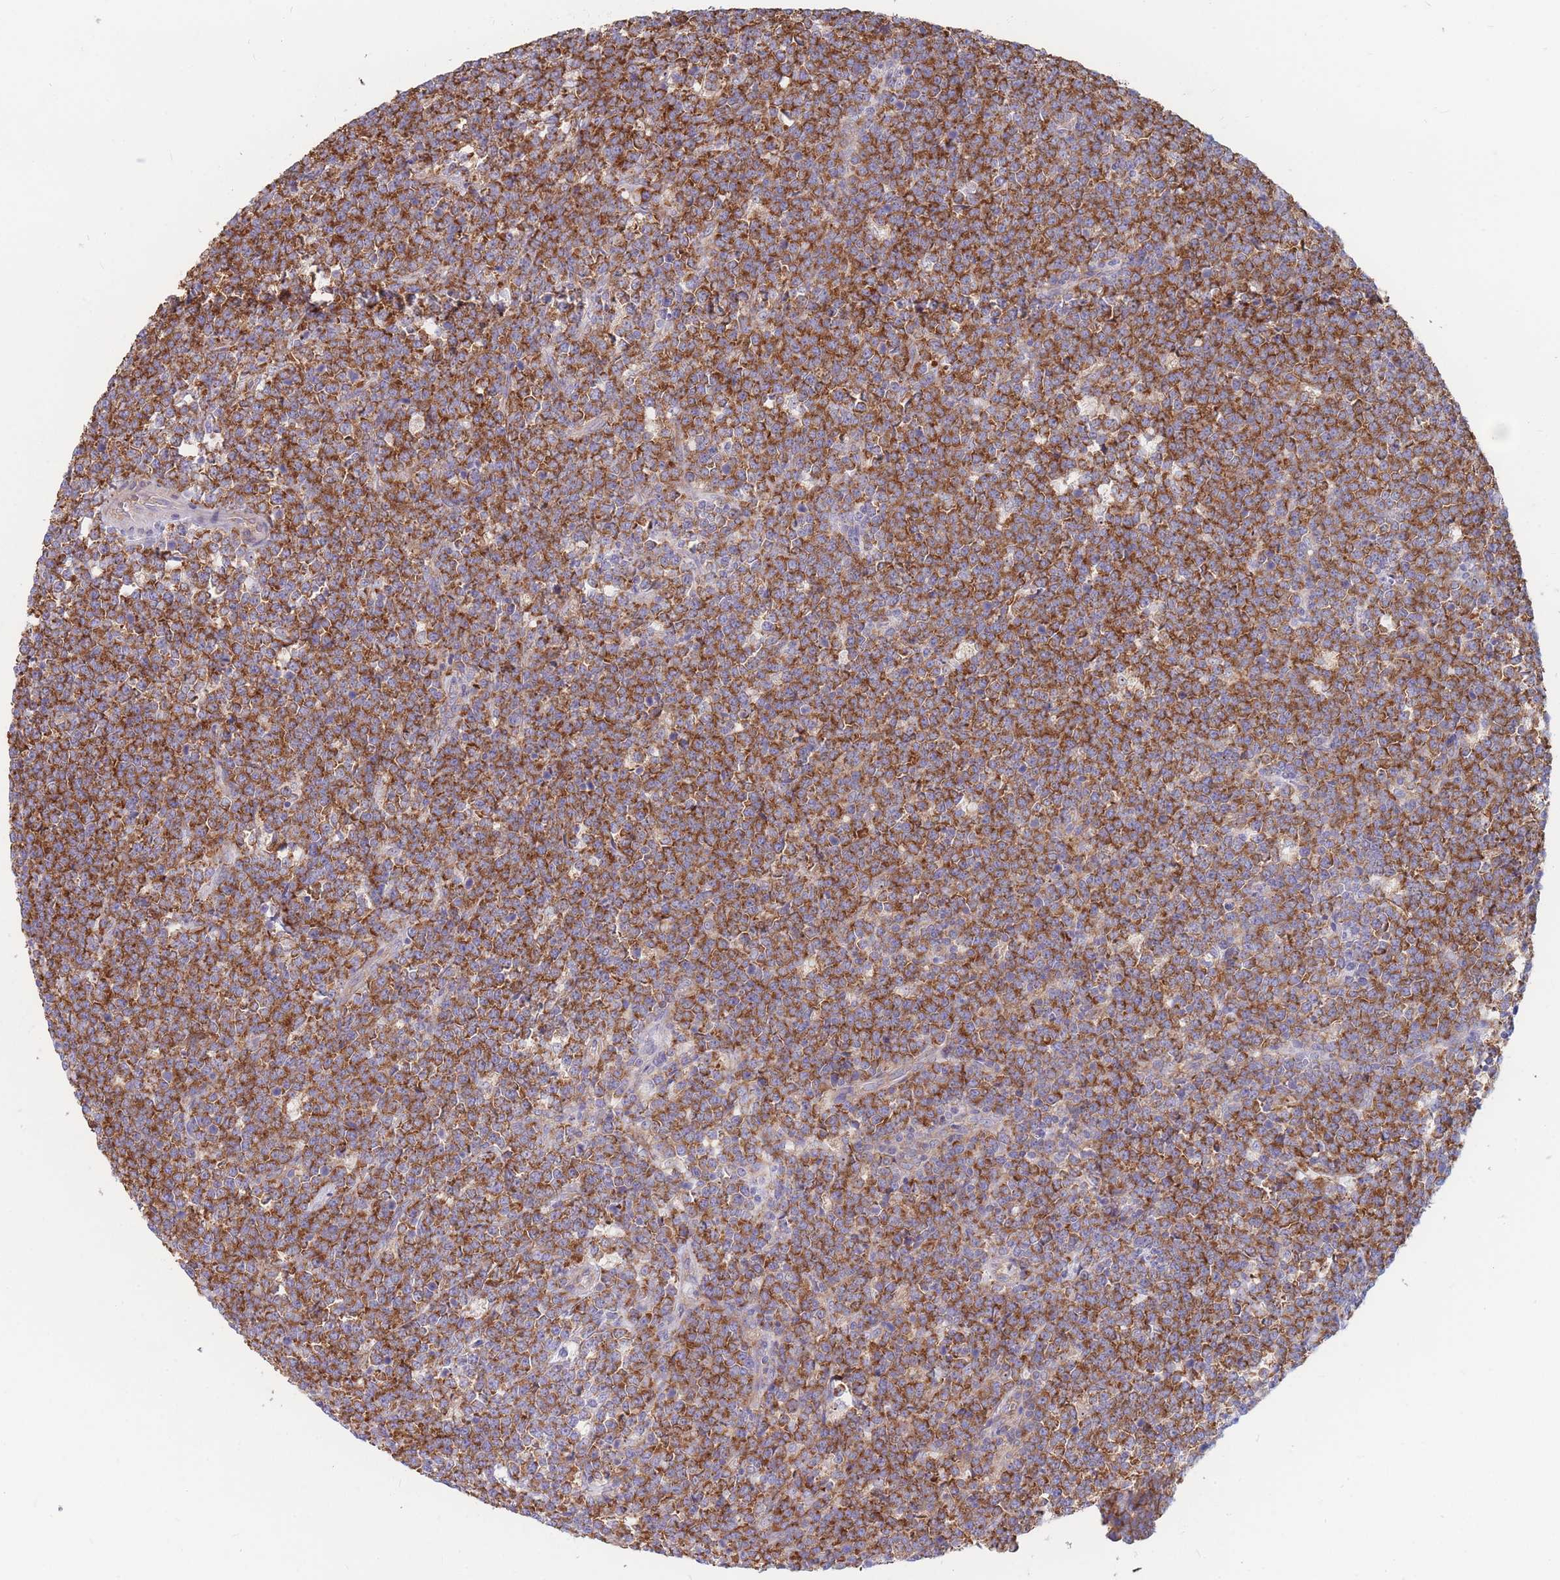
{"staining": {"intensity": "strong", "quantity": ">75%", "location": "cytoplasmic/membranous"}, "tissue": "lymphoma", "cell_type": "Tumor cells", "image_type": "cancer", "snomed": [{"axis": "morphology", "description": "Malignant lymphoma, non-Hodgkin's type, High grade"}, {"axis": "topography", "description": "Small intestine"}], "caption": "Immunohistochemical staining of human high-grade malignant lymphoma, non-Hodgkin's type shows high levels of strong cytoplasmic/membranous expression in approximately >75% of tumor cells.", "gene": "RPL8", "patient": {"sex": "male", "age": 8}}